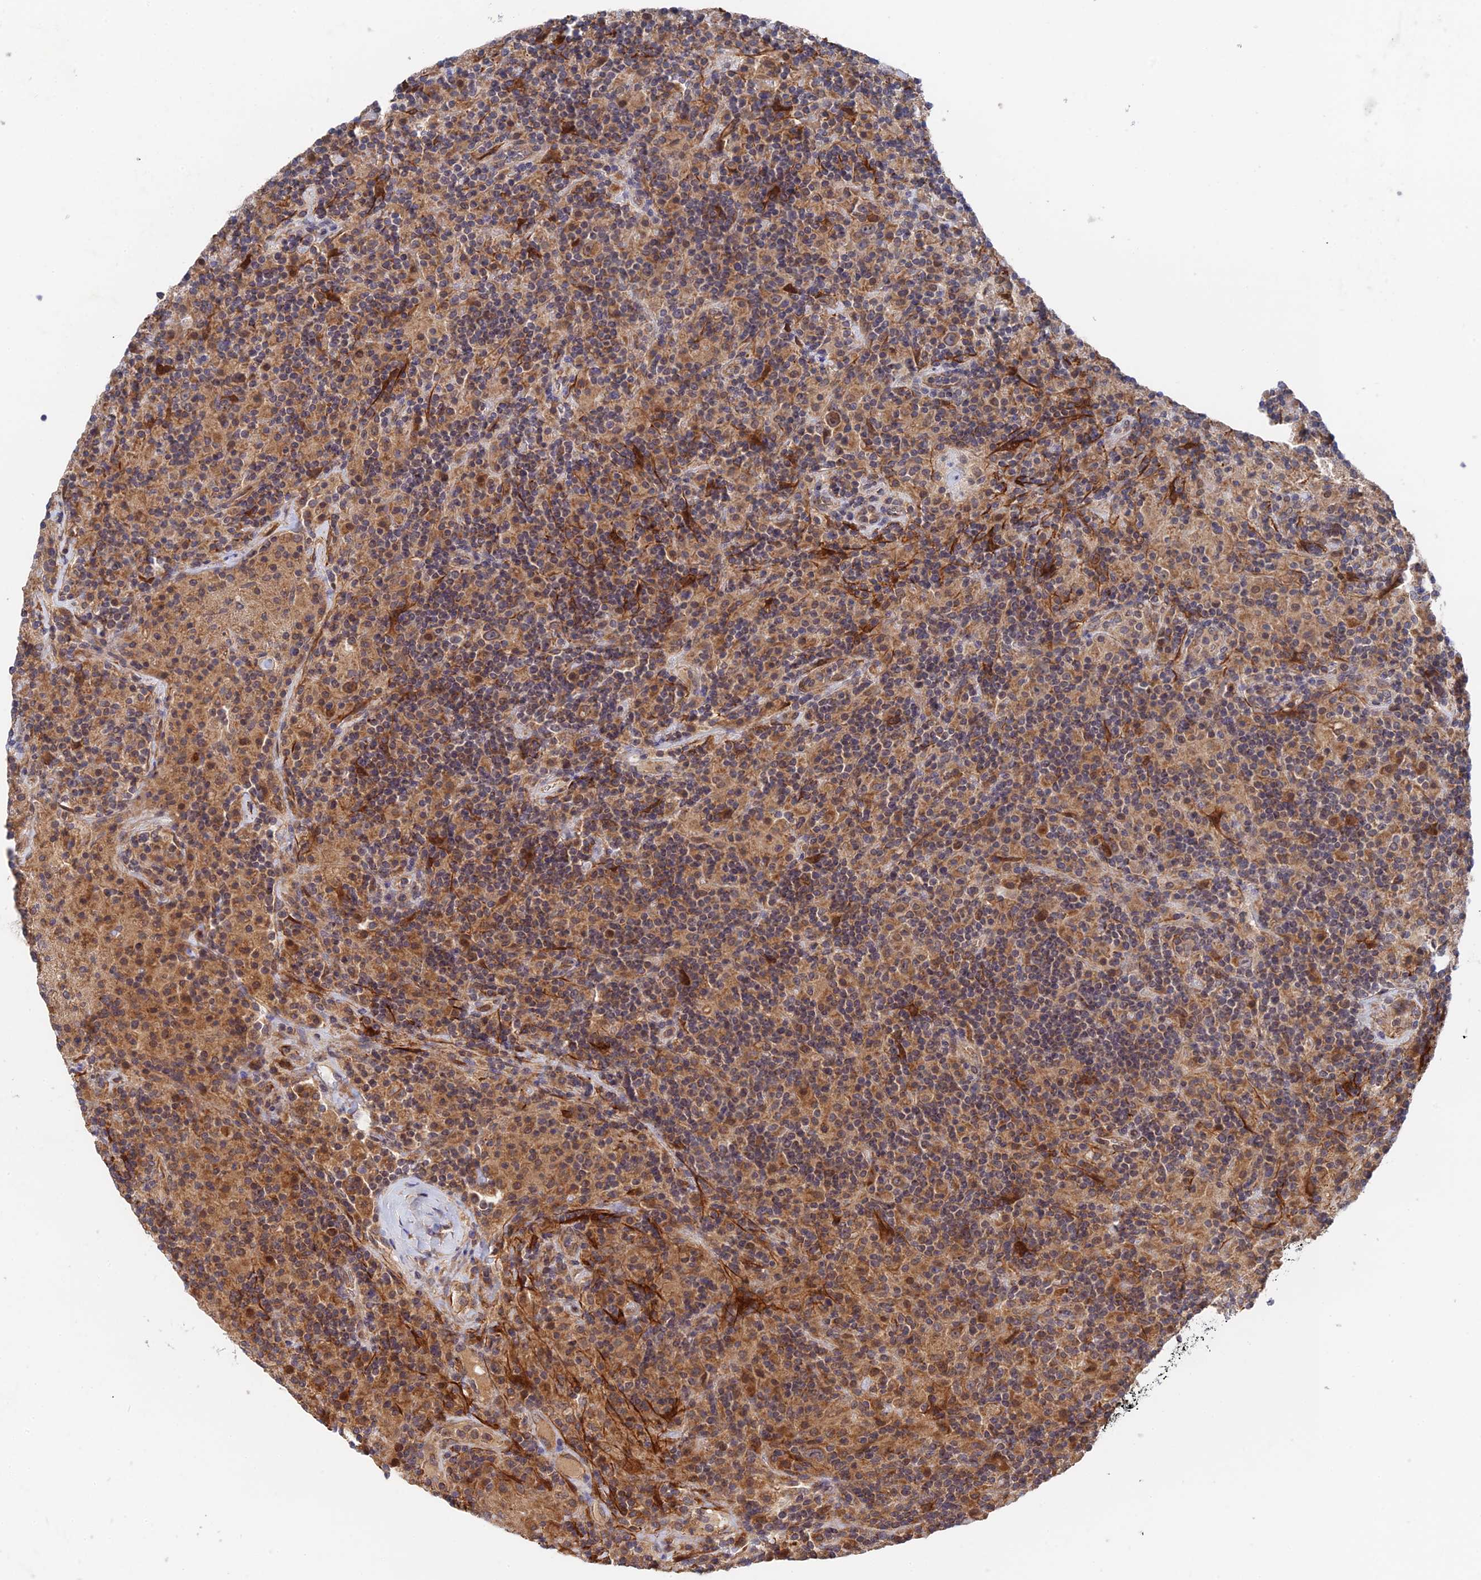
{"staining": {"intensity": "moderate", "quantity": ">75%", "location": "cytoplasmic/membranous"}, "tissue": "lymphoma", "cell_type": "Tumor cells", "image_type": "cancer", "snomed": [{"axis": "morphology", "description": "Hodgkin's disease, NOS"}, {"axis": "topography", "description": "Lymph node"}], "caption": "Protein expression analysis of lymphoma demonstrates moderate cytoplasmic/membranous expression in about >75% of tumor cells.", "gene": "ZNF320", "patient": {"sex": "male", "age": 70}}